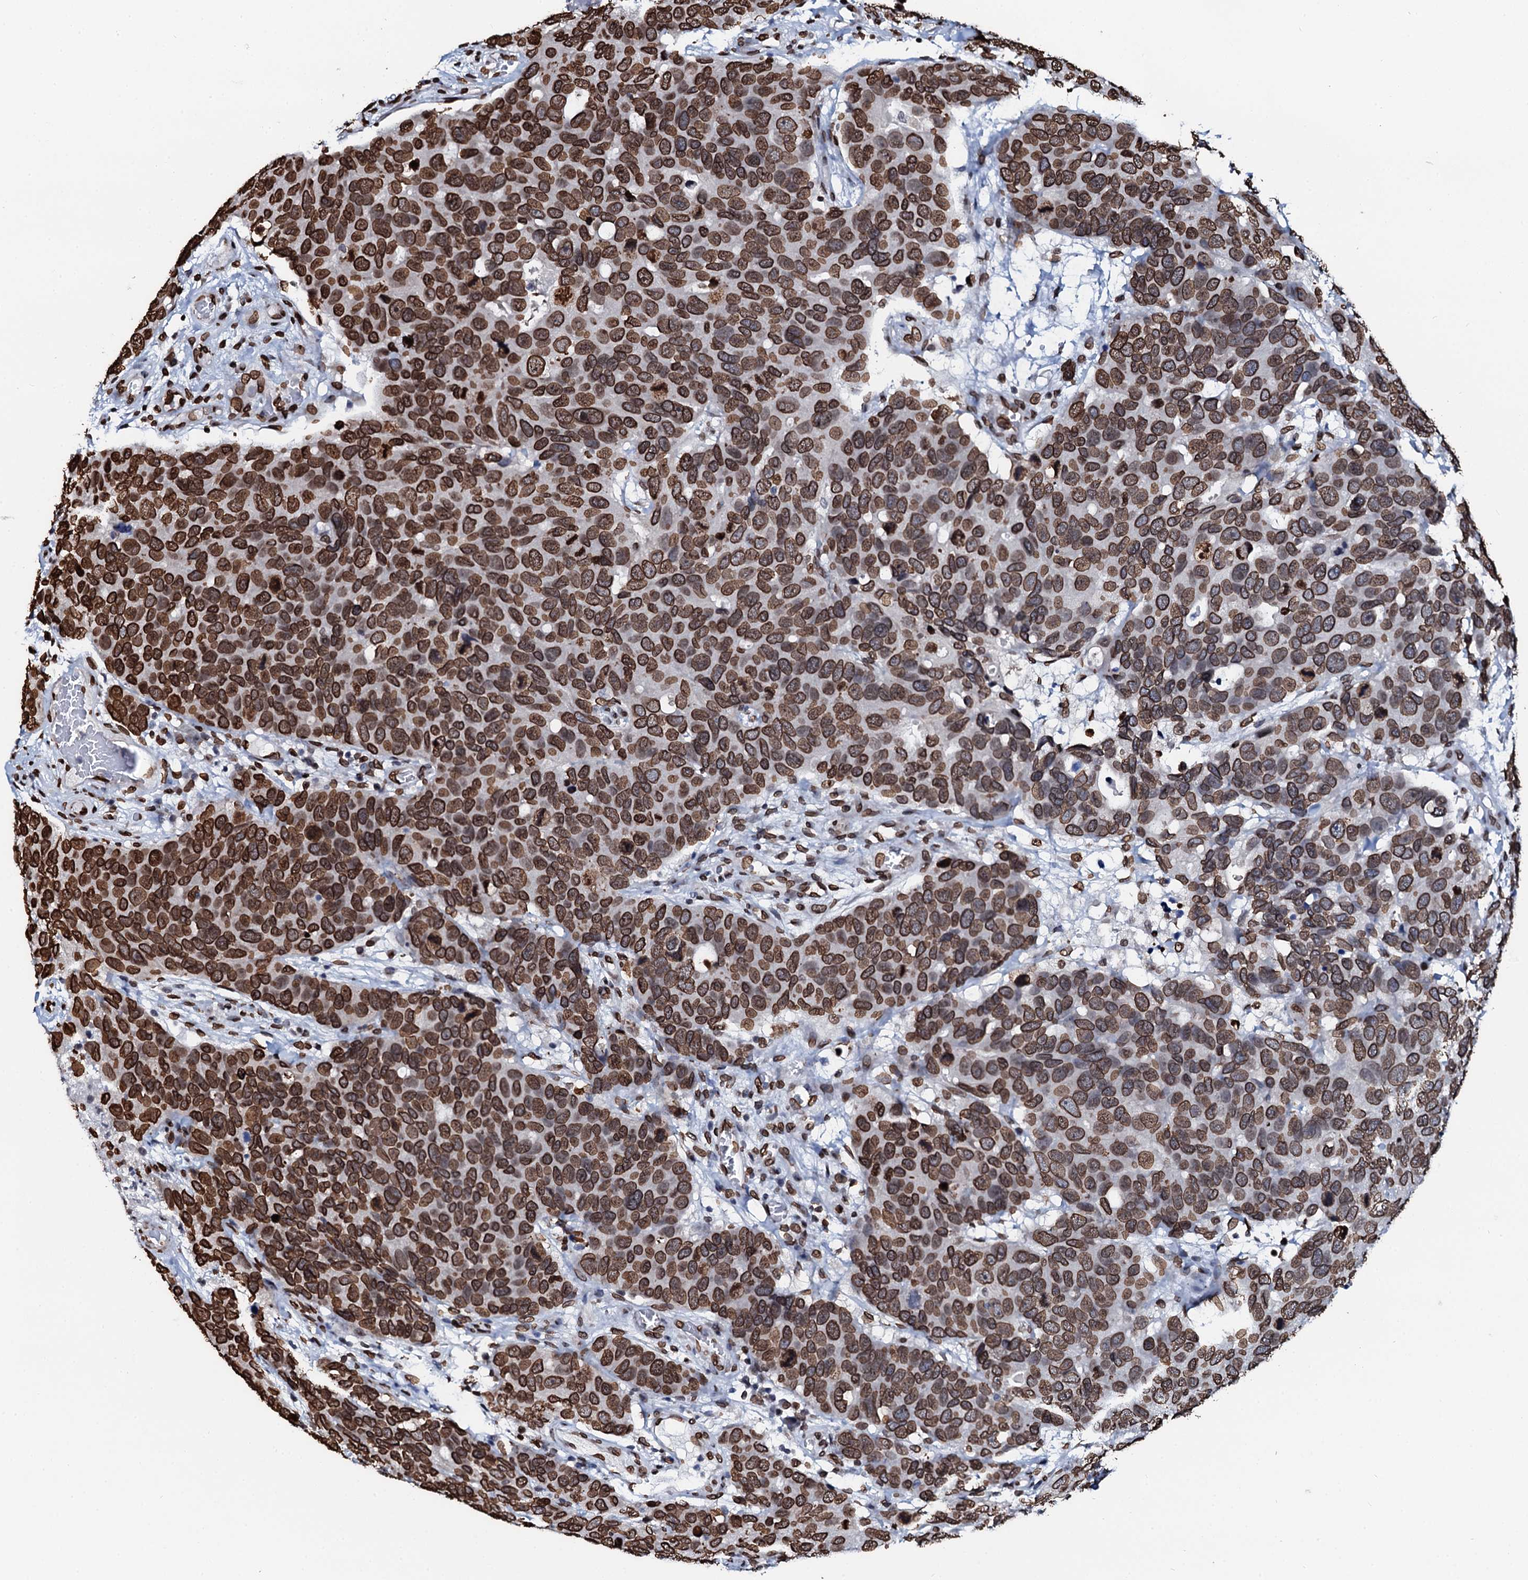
{"staining": {"intensity": "strong", "quantity": ">75%", "location": "cytoplasmic/membranous,nuclear"}, "tissue": "breast cancer", "cell_type": "Tumor cells", "image_type": "cancer", "snomed": [{"axis": "morphology", "description": "Duct carcinoma"}, {"axis": "topography", "description": "Breast"}], "caption": "This is a histology image of immunohistochemistry (IHC) staining of breast infiltrating ductal carcinoma, which shows strong expression in the cytoplasmic/membranous and nuclear of tumor cells.", "gene": "KATNAL2", "patient": {"sex": "female", "age": 83}}